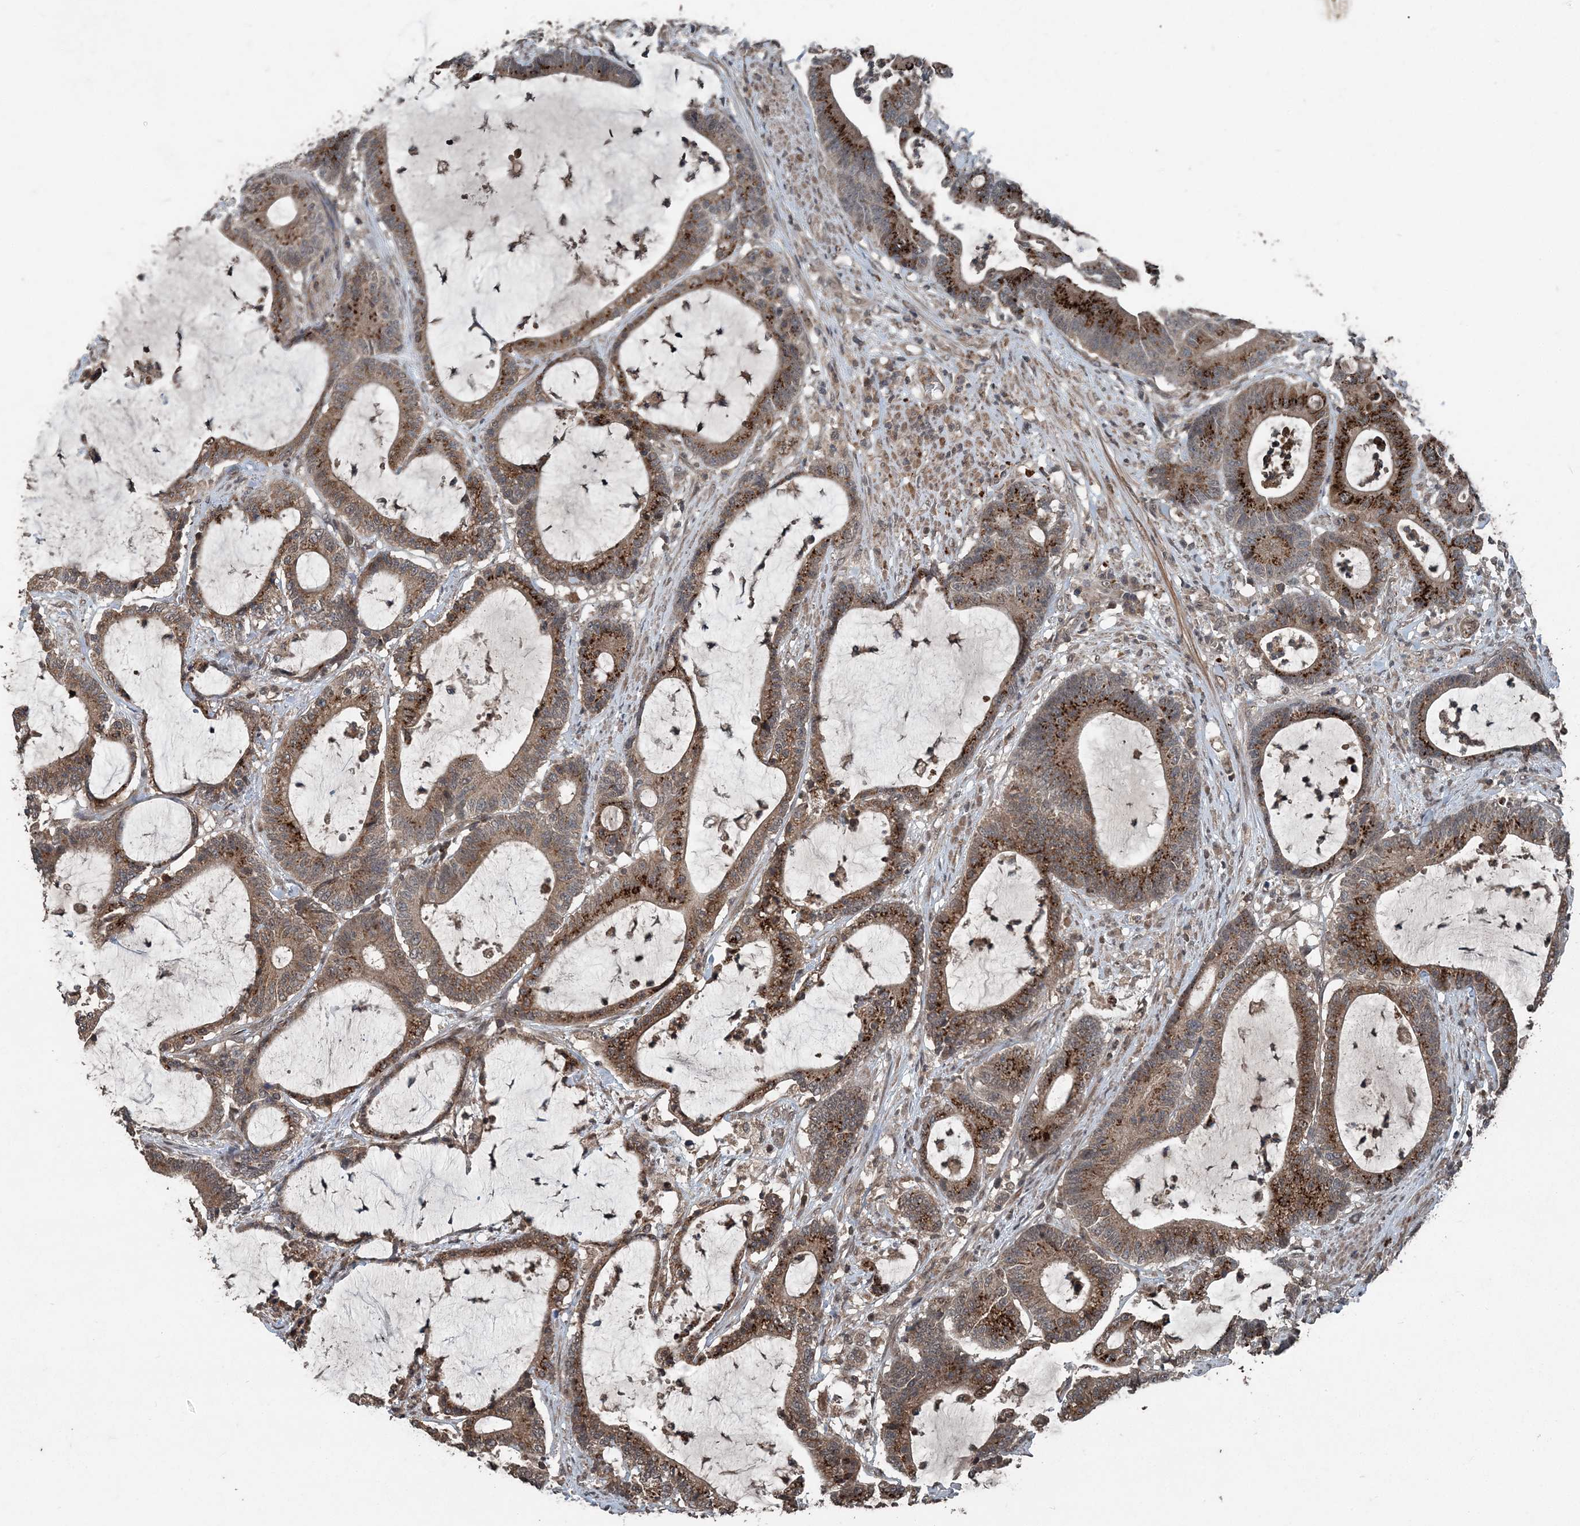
{"staining": {"intensity": "strong", "quantity": ">75%", "location": "cytoplasmic/membranous"}, "tissue": "colorectal cancer", "cell_type": "Tumor cells", "image_type": "cancer", "snomed": [{"axis": "morphology", "description": "Adenocarcinoma, NOS"}, {"axis": "topography", "description": "Colon"}], "caption": "A photomicrograph showing strong cytoplasmic/membranous staining in approximately >75% of tumor cells in colorectal cancer (adenocarcinoma), as visualized by brown immunohistochemical staining.", "gene": "CFL1", "patient": {"sex": "female", "age": 84}}